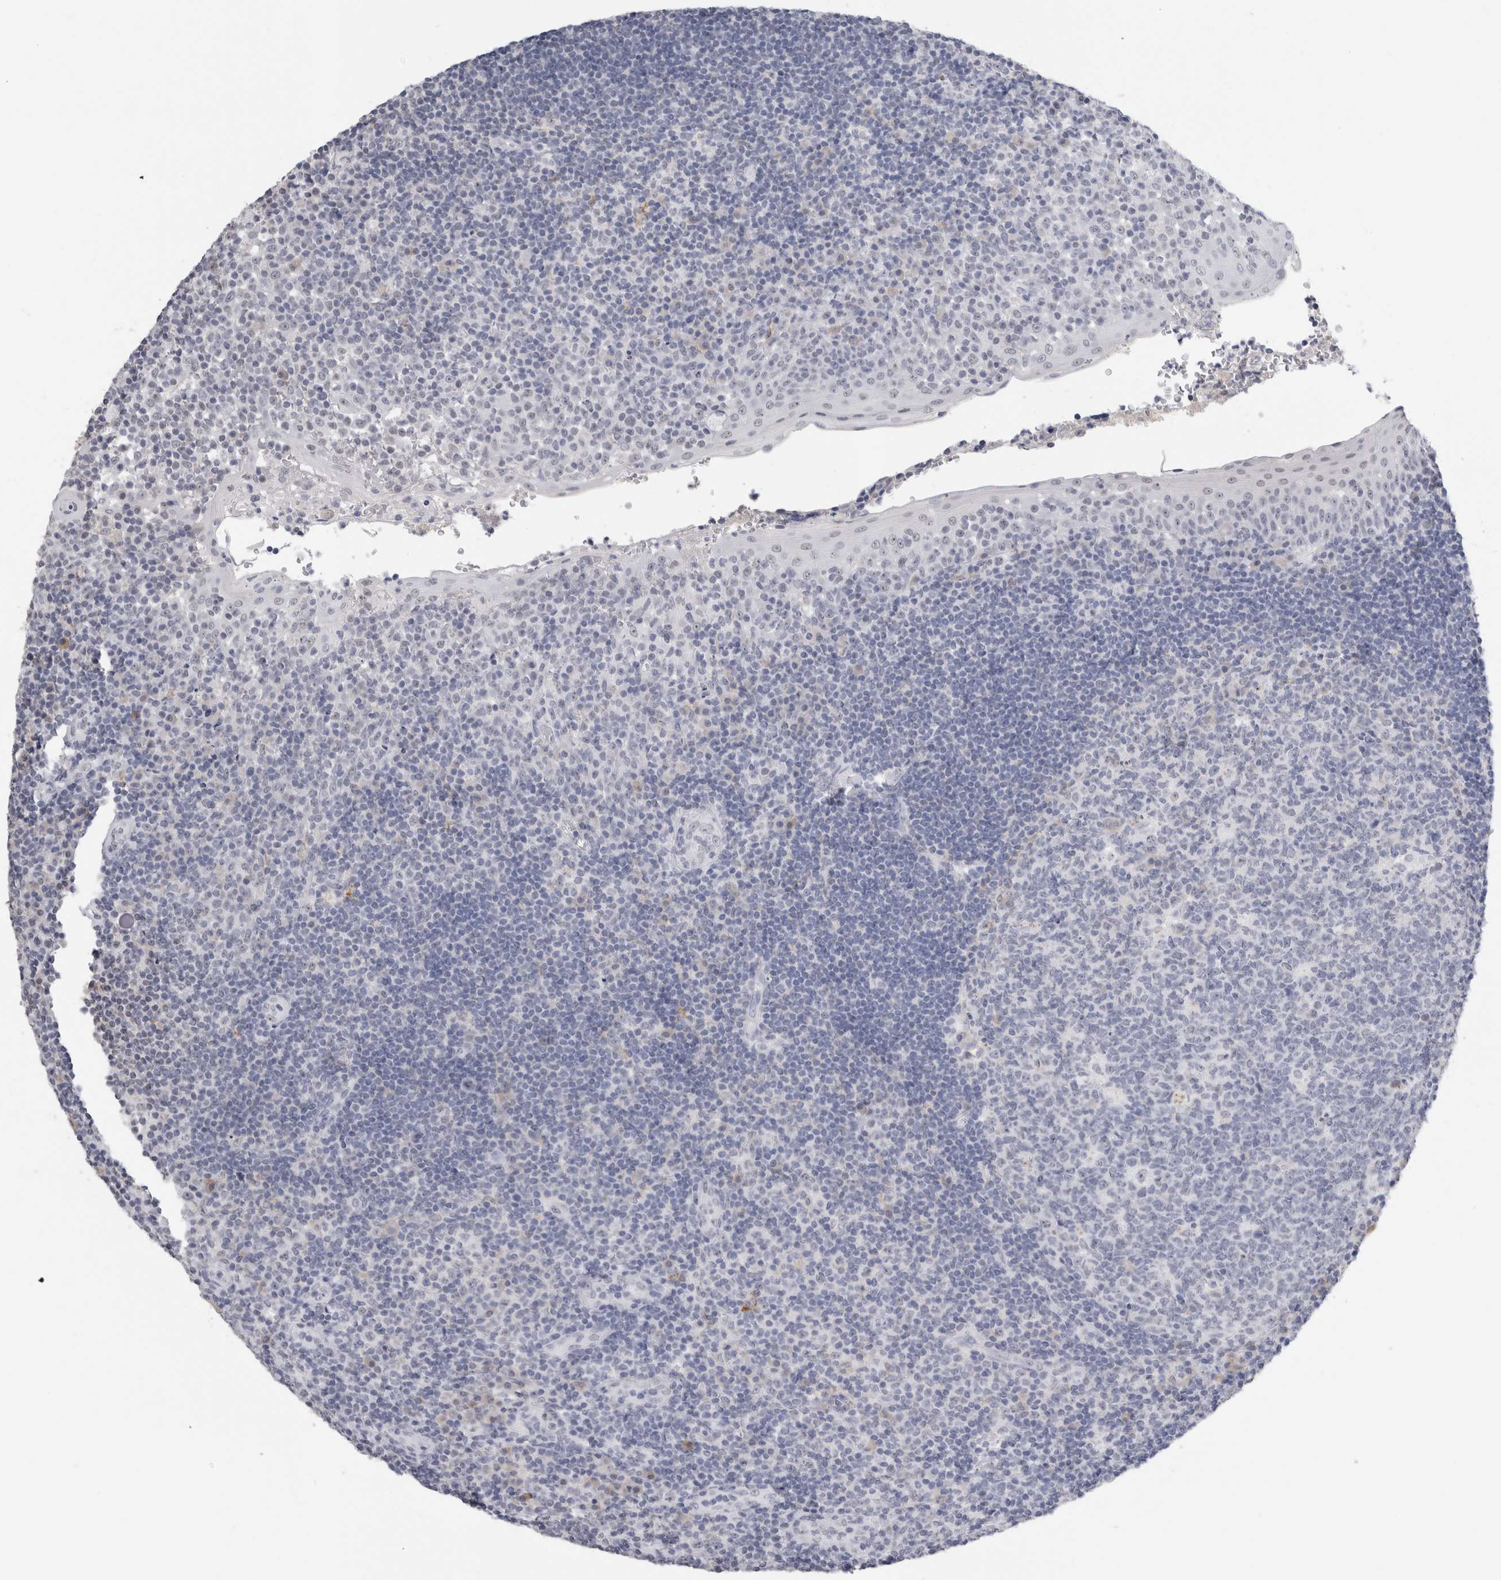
{"staining": {"intensity": "negative", "quantity": "none", "location": "none"}, "tissue": "tonsil", "cell_type": "Germinal center cells", "image_type": "normal", "snomed": [{"axis": "morphology", "description": "Normal tissue, NOS"}, {"axis": "topography", "description": "Tonsil"}], "caption": "Immunohistochemistry (IHC) of unremarkable tonsil demonstrates no positivity in germinal center cells.", "gene": "CADM3", "patient": {"sex": "female", "age": 40}}